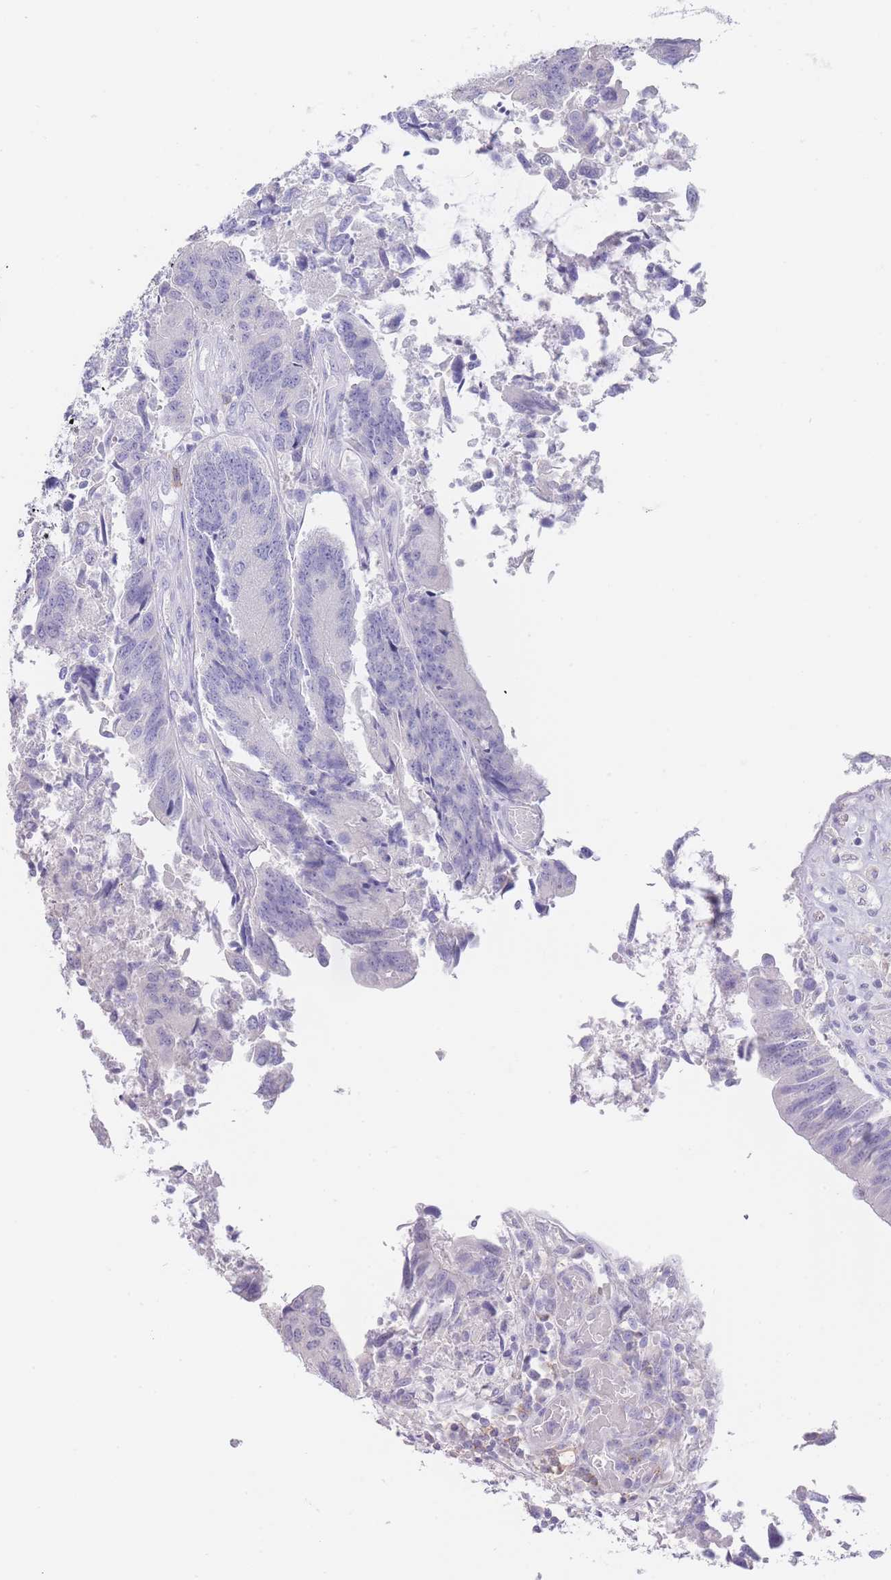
{"staining": {"intensity": "negative", "quantity": "none", "location": "none"}, "tissue": "colorectal cancer", "cell_type": "Tumor cells", "image_type": "cancer", "snomed": [{"axis": "morphology", "description": "Adenocarcinoma, NOS"}, {"axis": "topography", "description": "Colon"}], "caption": "Histopathology image shows no protein positivity in tumor cells of colorectal cancer (adenocarcinoma) tissue.", "gene": "CD37", "patient": {"sex": "female", "age": 67}}